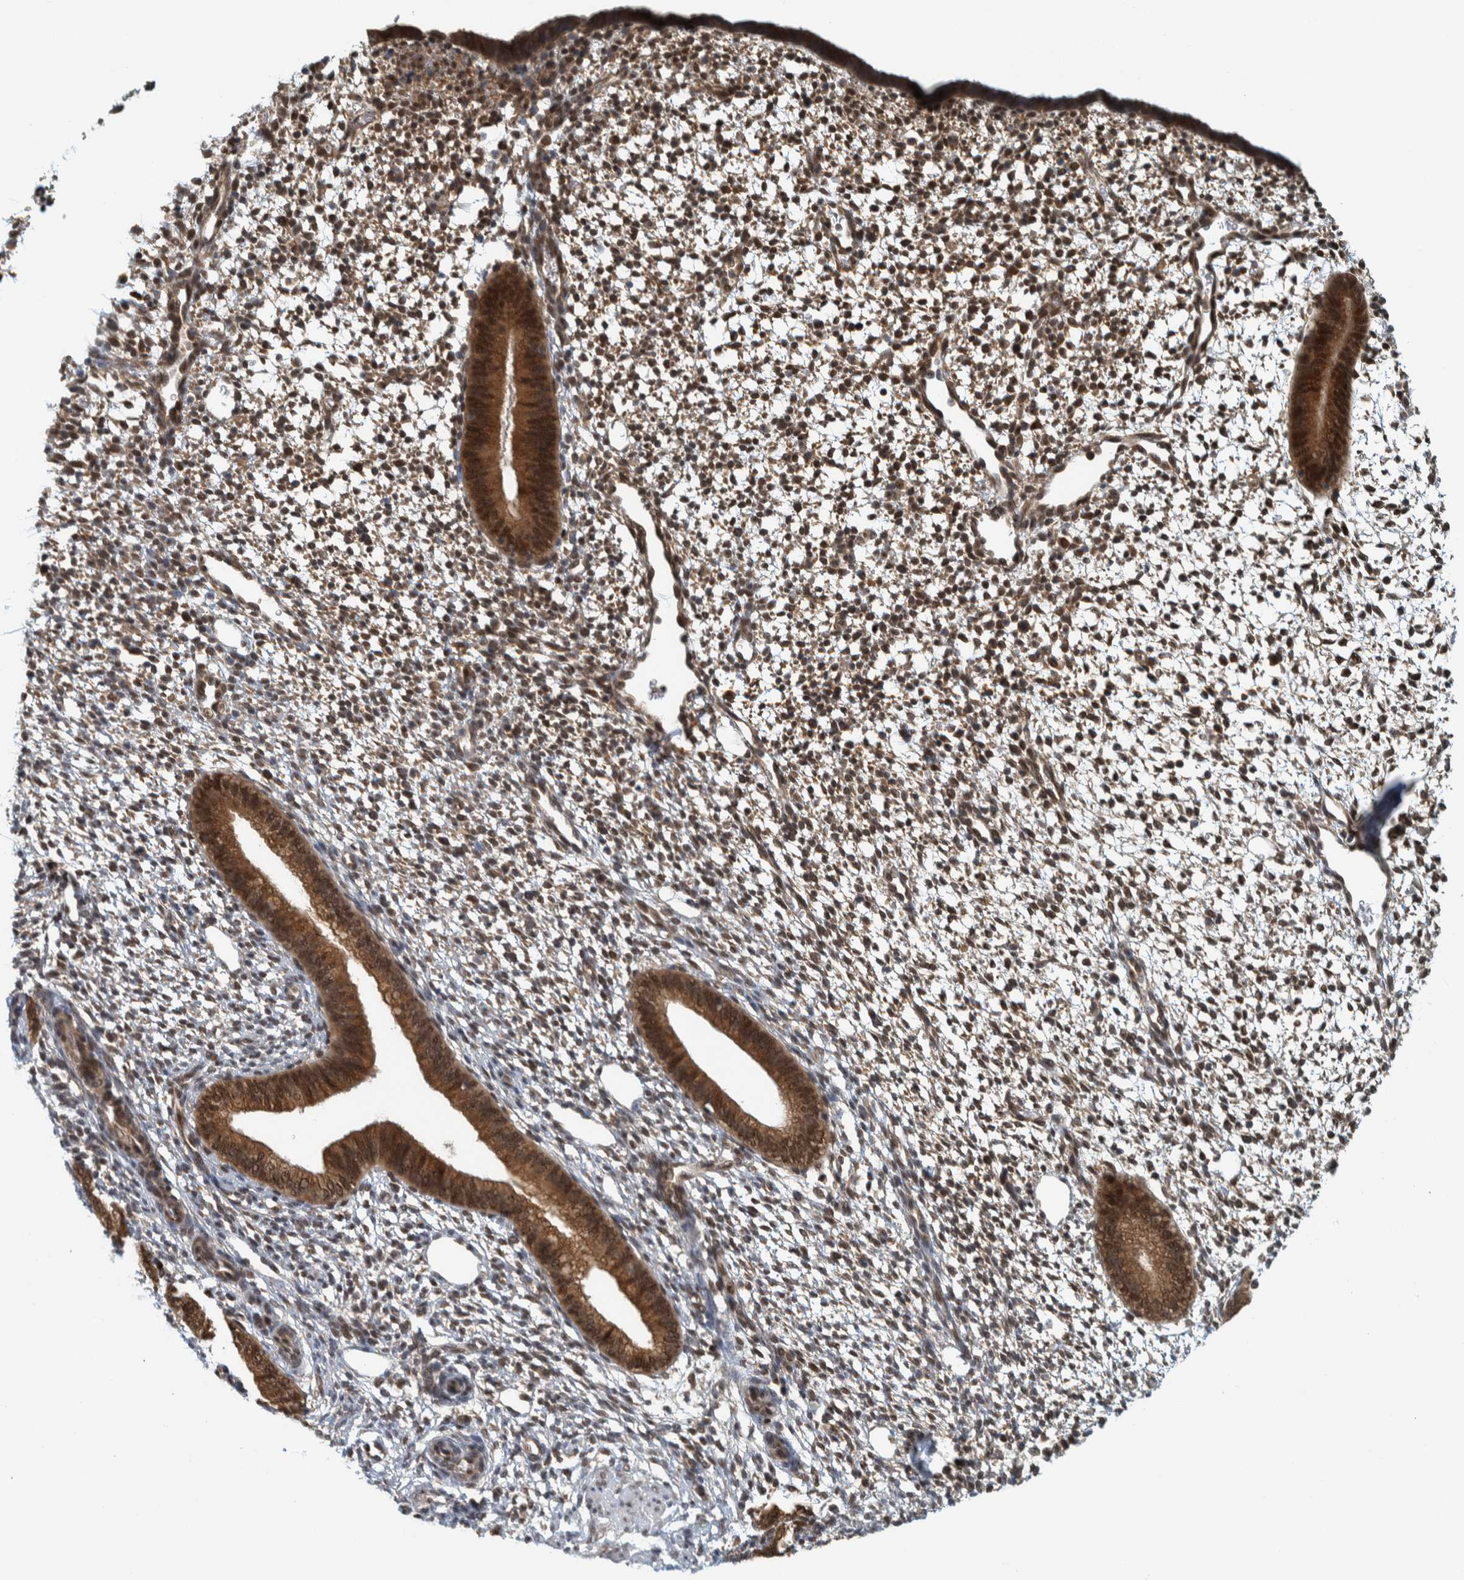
{"staining": {"intensity": "moderate", "quantity": "25%-75%", "location": "nuclear"}, "tissue": "endometrium", "cell_type": "Cells in endometrial stroma", "image_type": "normal", "snomed": [{"axis": "morphology", "description": "Normal tissue, NOS"}, {"axis": "topography", "description": "Endometrium"}], "caption": "Protein expression analysis of normal human endometrium reveals moderate nuclear expression in approximately 25%-75% of cells in endometrial stroma. (IHC, brightfield microscopy, high magnification).", "gene": "COPS3", "patient": {"sex": "female", "age": 46}}